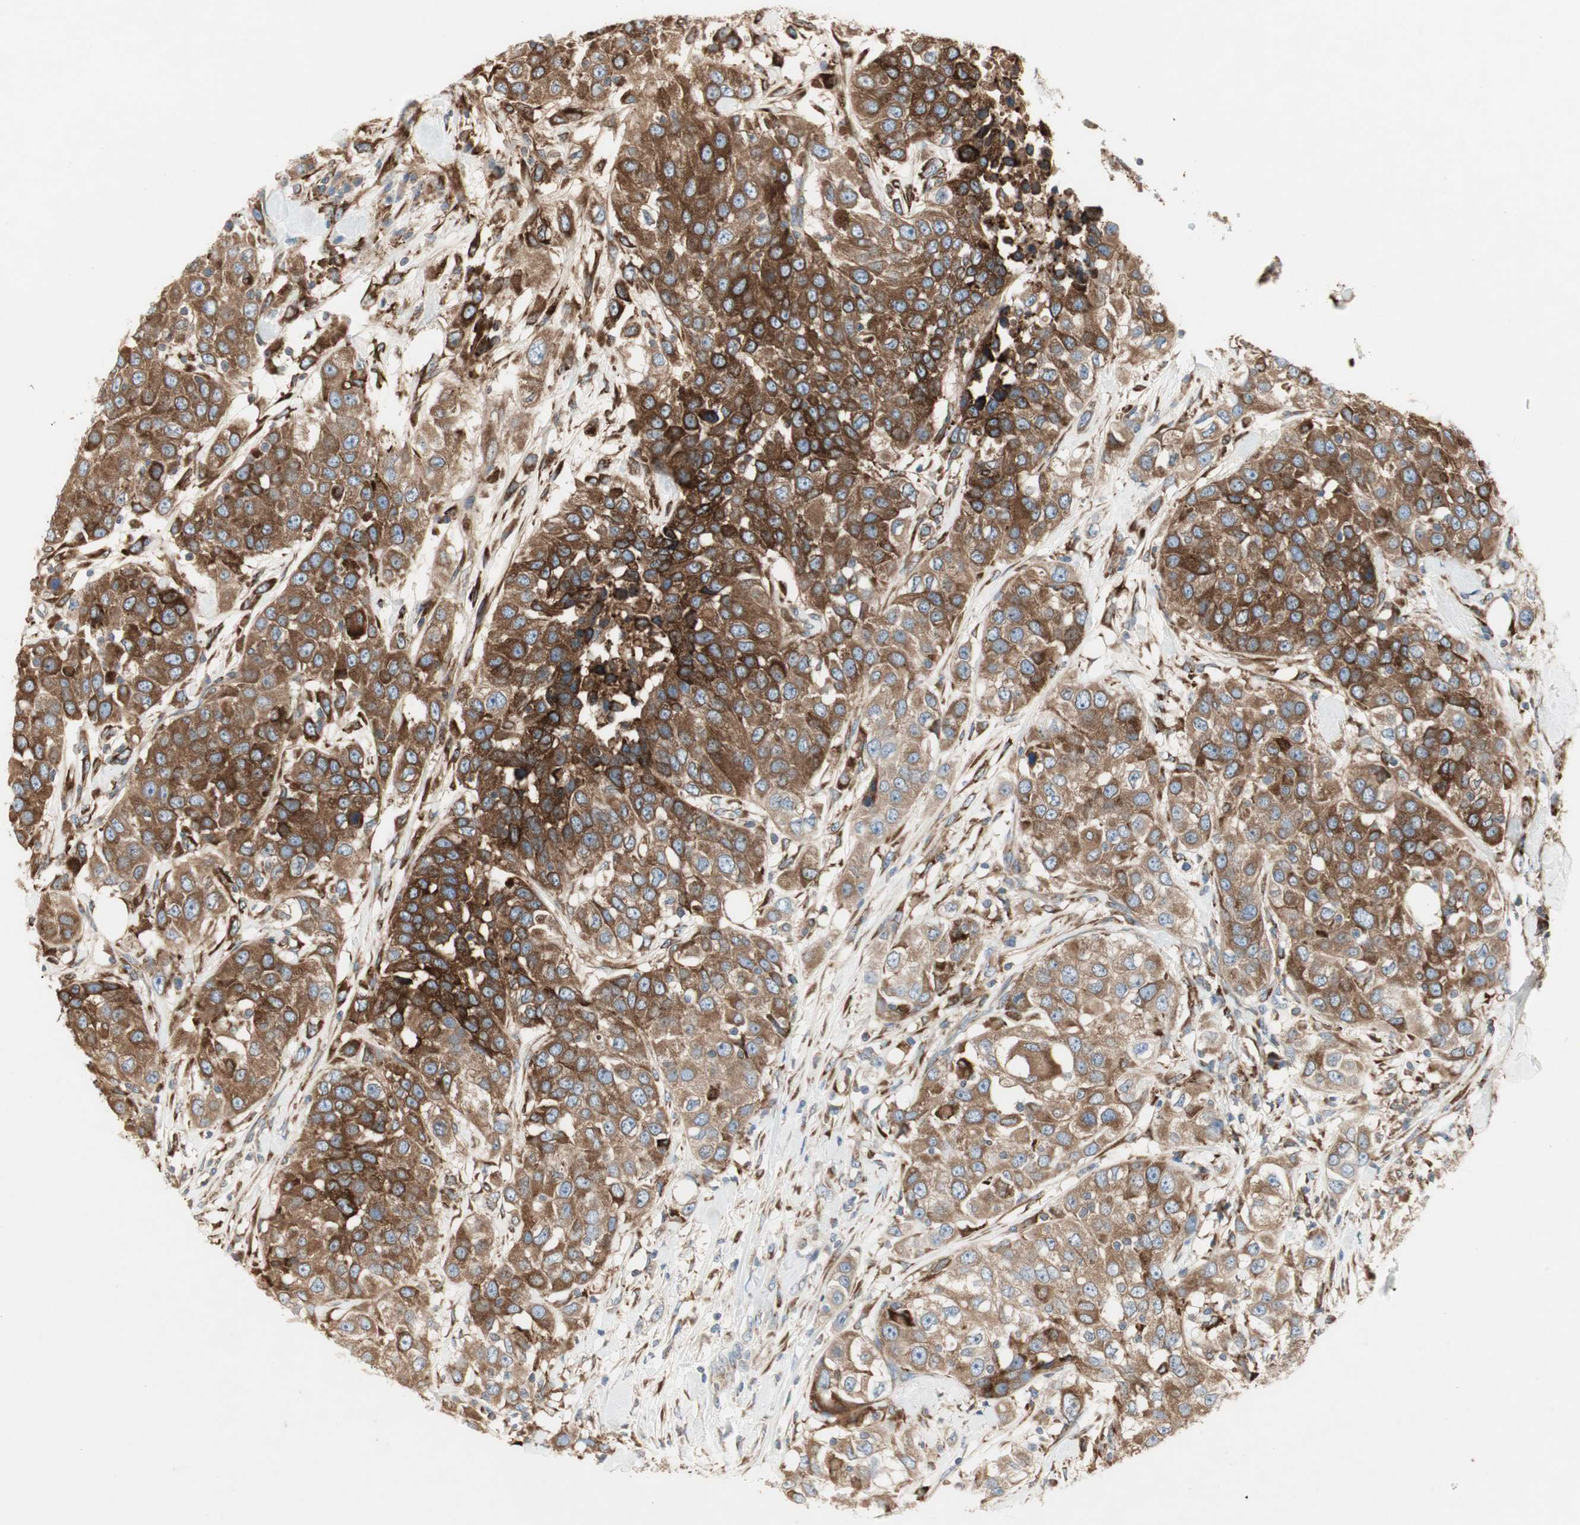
{"staining": {"intensity": "strong", "quantity": ">75%", "location": "cytoplasmic/membranous"}, "tissue": "urothelial cancer", "cell_type": "Tumor cells", "image_type": "cancer", "snomed": [{"axis": "morphology", "description": "Urothelial carcinoma, High grade"}, {"axis": "topography", "description": "Urinary bladder"}], "caption": "Human high-grade urothelial carcinoma stained for a protein (brown) reveals strong cytoplasmic/membranous positive expression in about >75% of tumor cells.", "gene": "H6PD", "patient": {"sex": "female", "age": 80}}